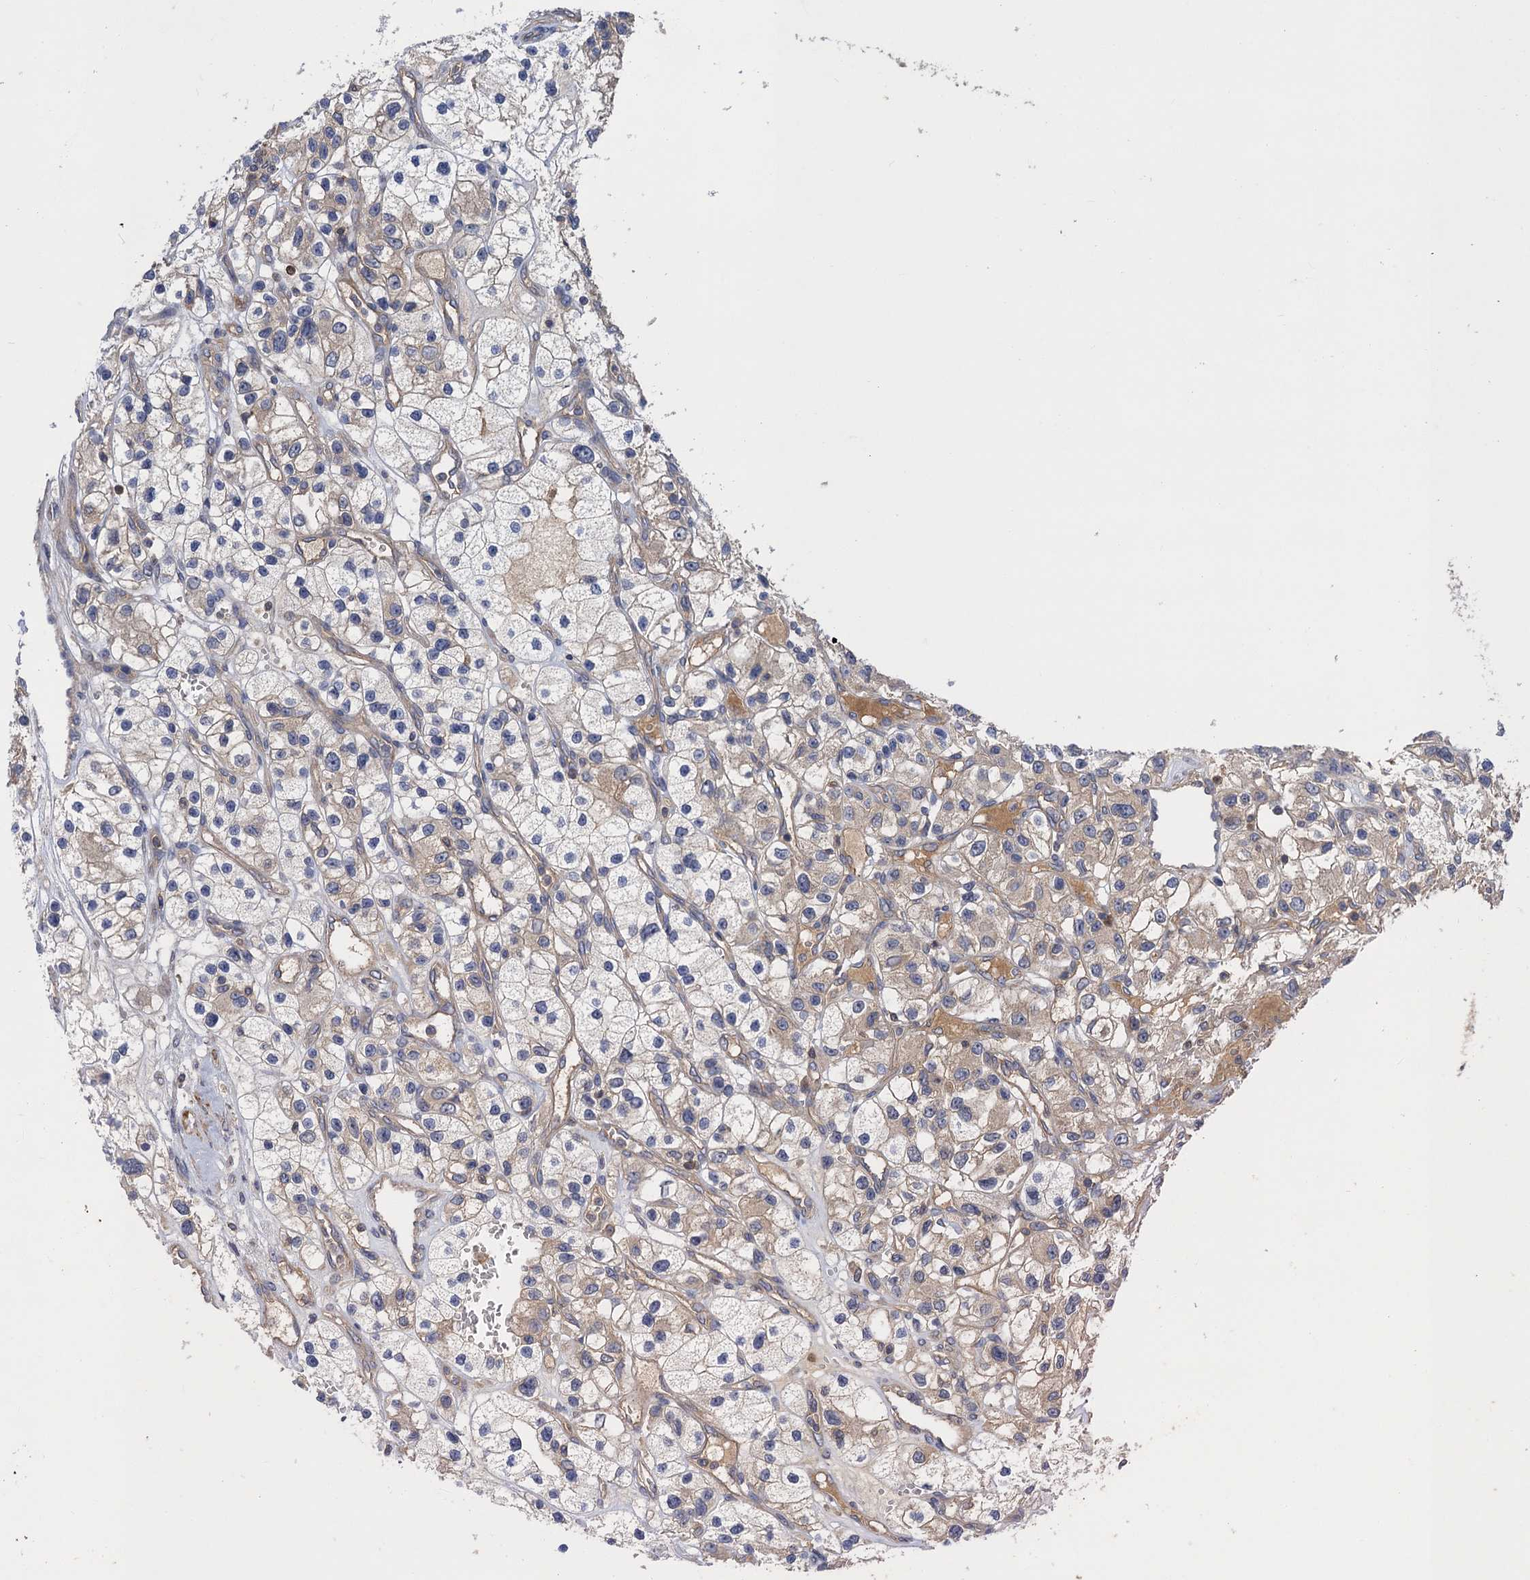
{"staining": {"intensity": "weak", "quantity": "<25%", "location": "cytoplasmic/membranous"}, "tissue": "renal cancer", "cell_type": "Tumor cells", "image_type": "cancer", "snomed": [{"axis": "morphology", "description": "Adenocarcinoma, NOS"}, {"axis": "topography", "description": "Kidney"}], "caption": "DAB (3,3'-diaminobenzidine) immunohistochemical staining of human renal cancer displays no significant expression in tumor cells.", "gene": "DGKA", "patient": {"sex": "female", "age": 57}}